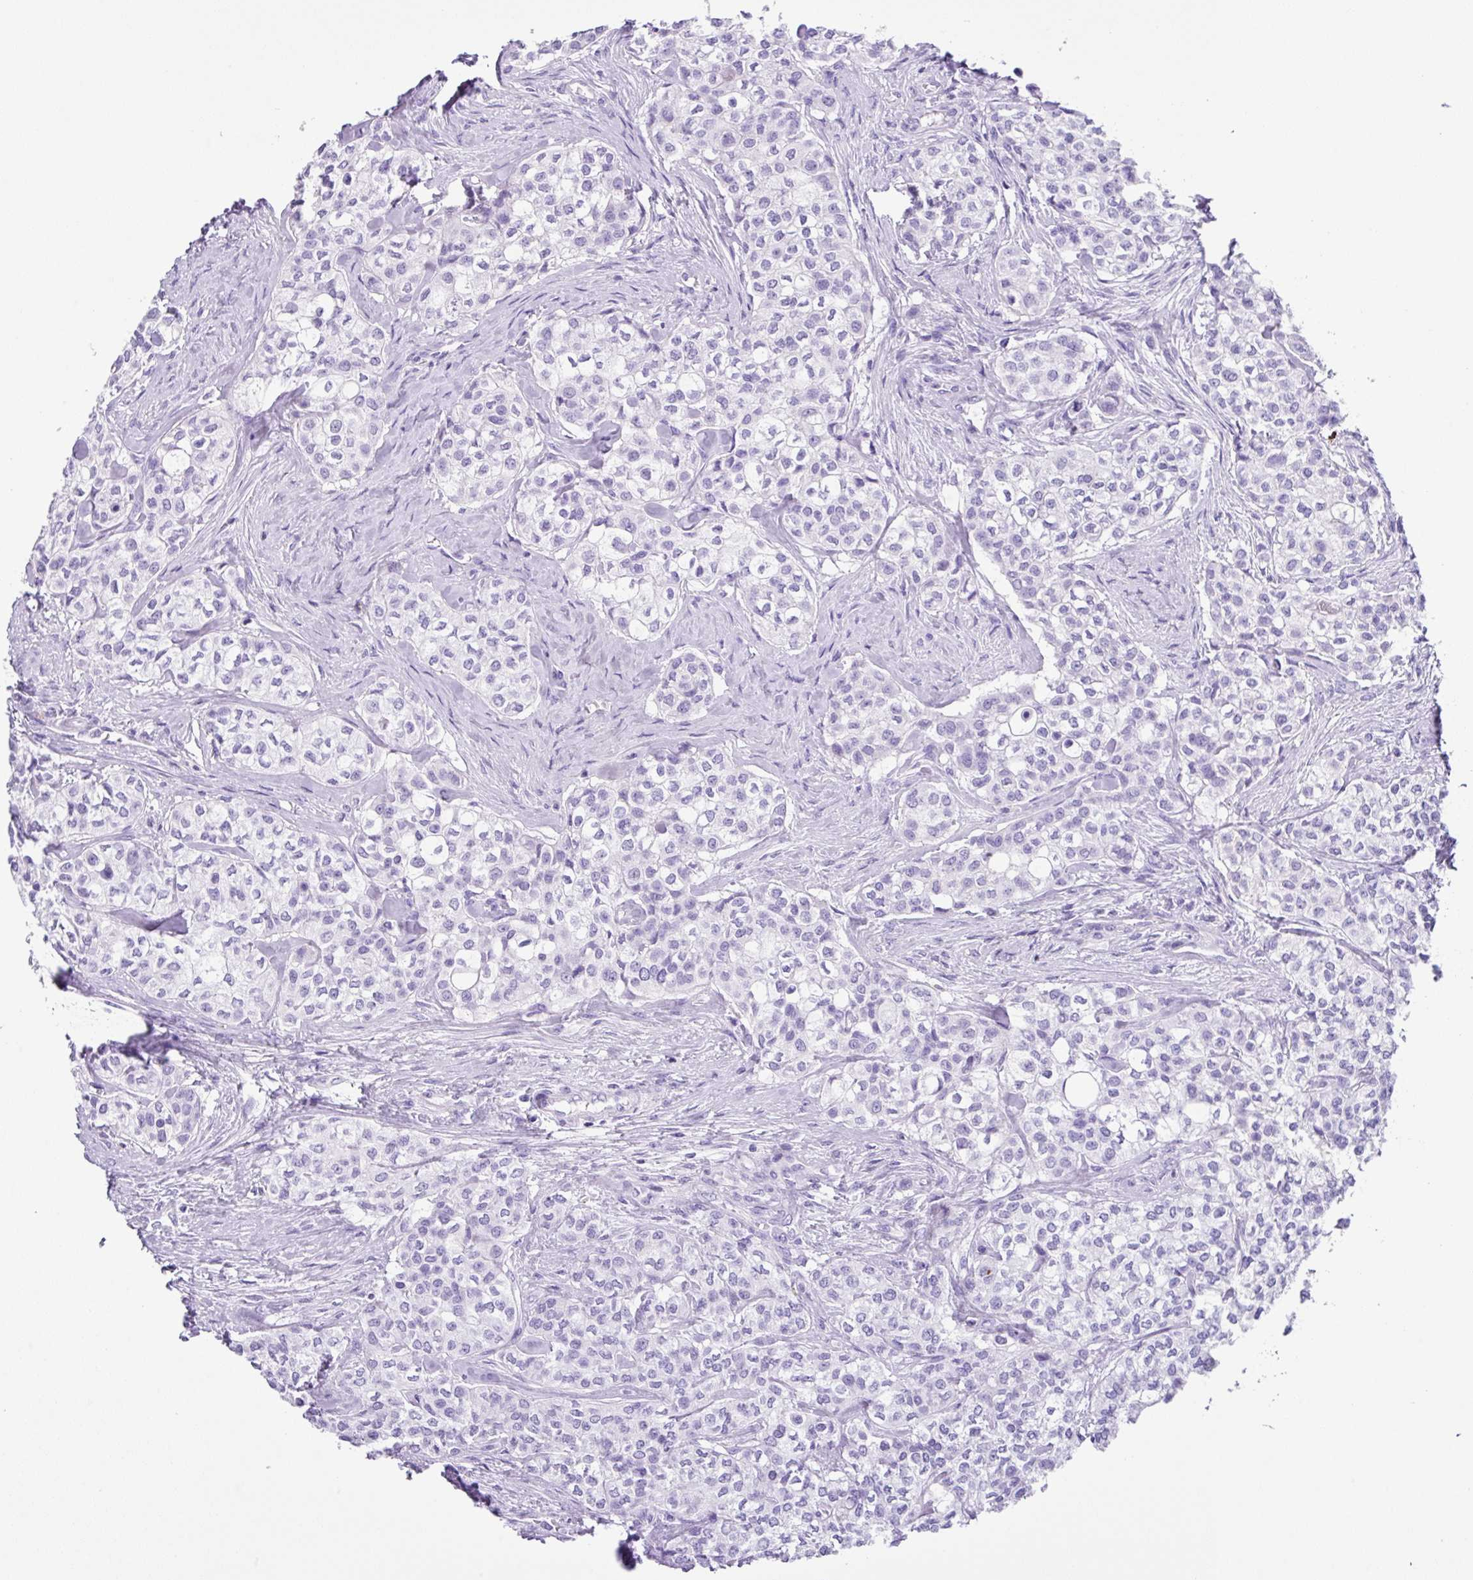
{"staining": {"intensity": "negative", "quantity": "none", "location": "none"}, "tissue": "head and neck cancer", "cell_type": "Tumor cells", "image_type": "cancer", "snomed": [{"axis": "morphology", "description": "Adenocarcinoma, NOS"}, {"axis": "topography", "description": "Head-Neck"}], "caption": "Tumor cells show no significant protein staining in adenocarcinoma (head and neck).", "gene": "ZG16", "patient": {"sex": "male", "age": 81}}